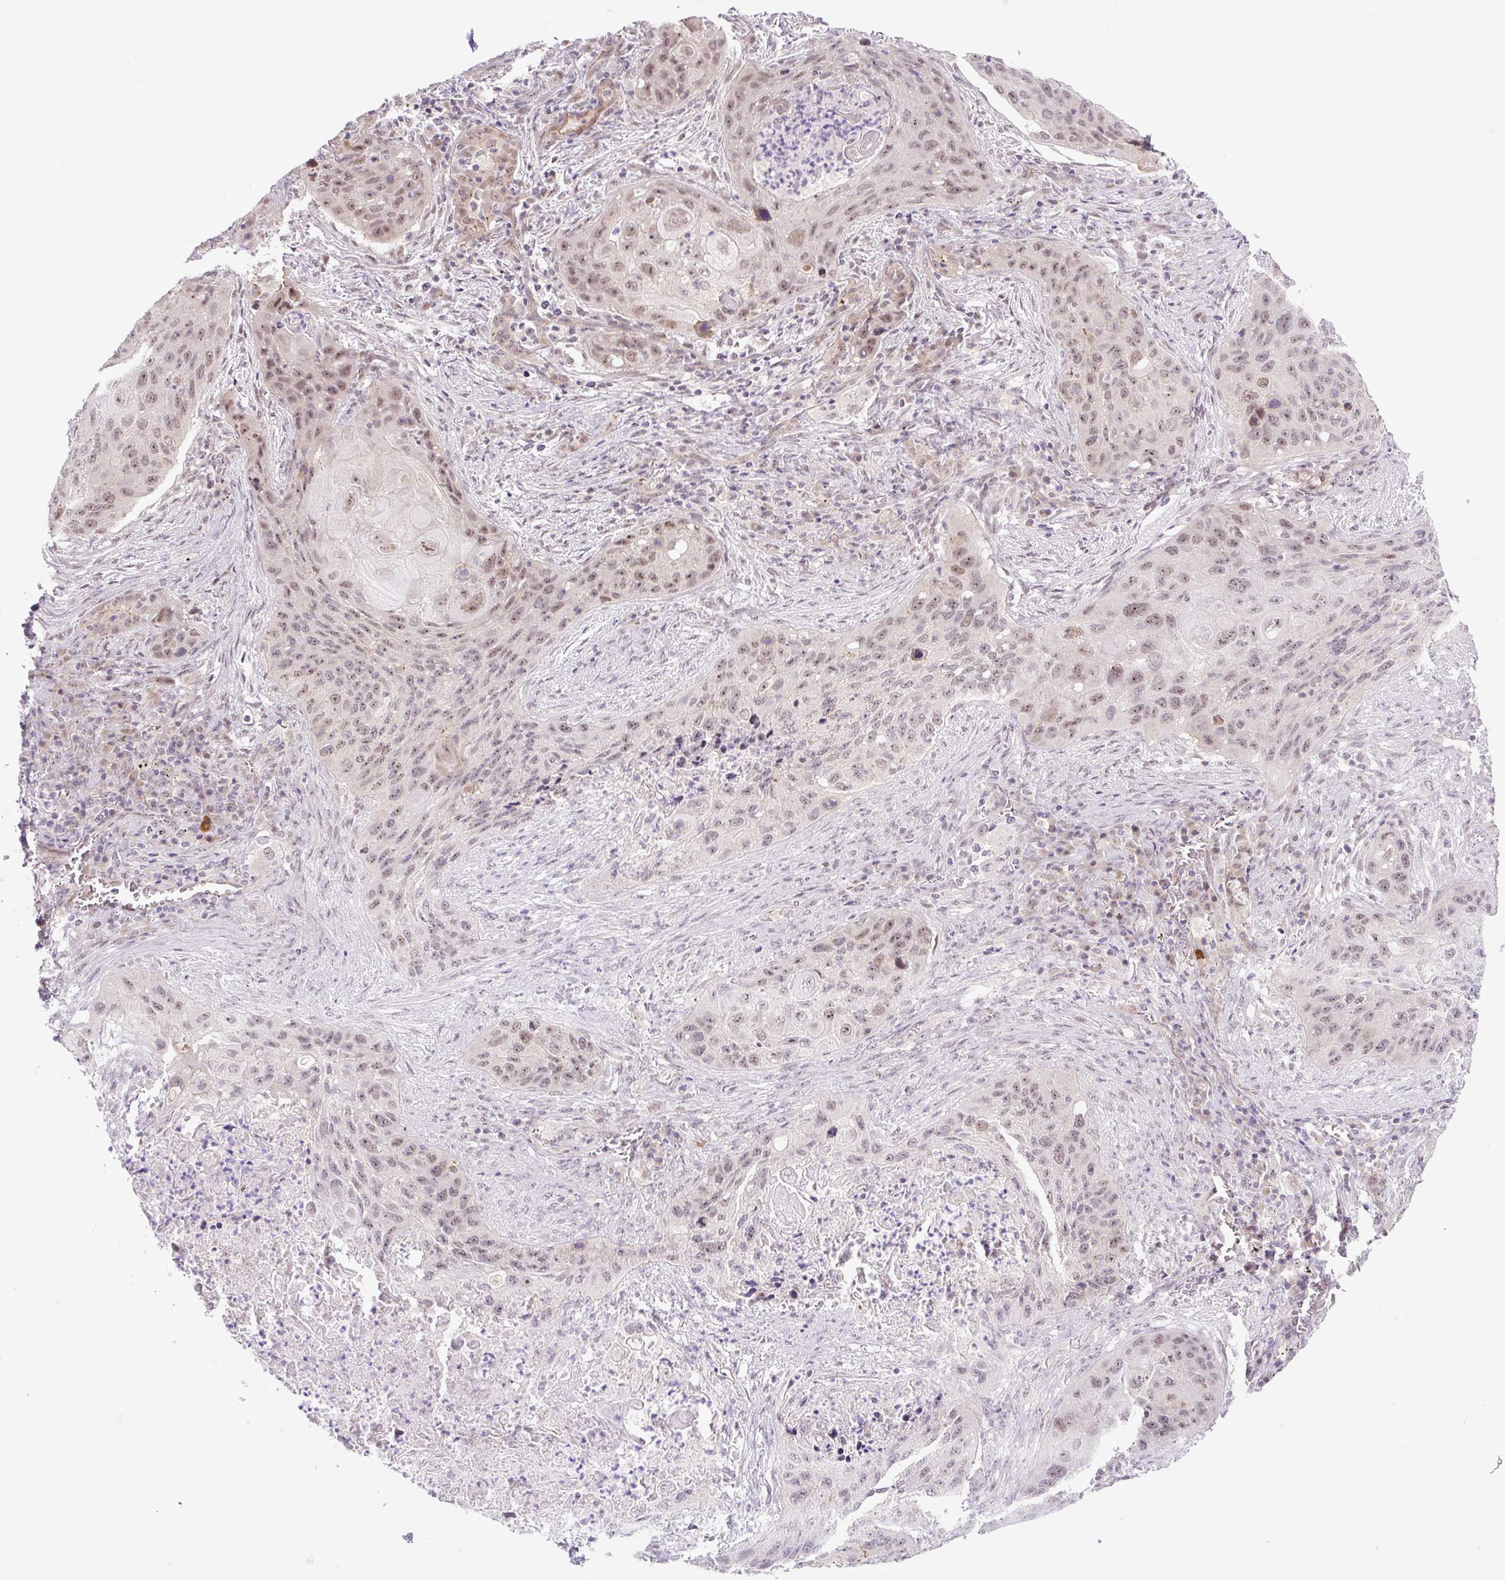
{"staining": {"intensity": "moderate", "quantity": "25%-75%", "location": "nuclear"}, "tissue": "lung cancer", "cell_type": "Tumor cells", "image_type": "cancer", "snomed": [{"axis": "morphology", "description": "Squamous cell carcinoma, NOS"}, {"axis": "topography", "description": "Lung"}], "caption": "There is medium levels of moderate nuclear expression in tumor cells of squamous cell carcinoma (lung), as demonstrated by immunohistochemical staining (brown color).", "gene": "ICE1", "patient": {"sex": "female", "age": 63}}